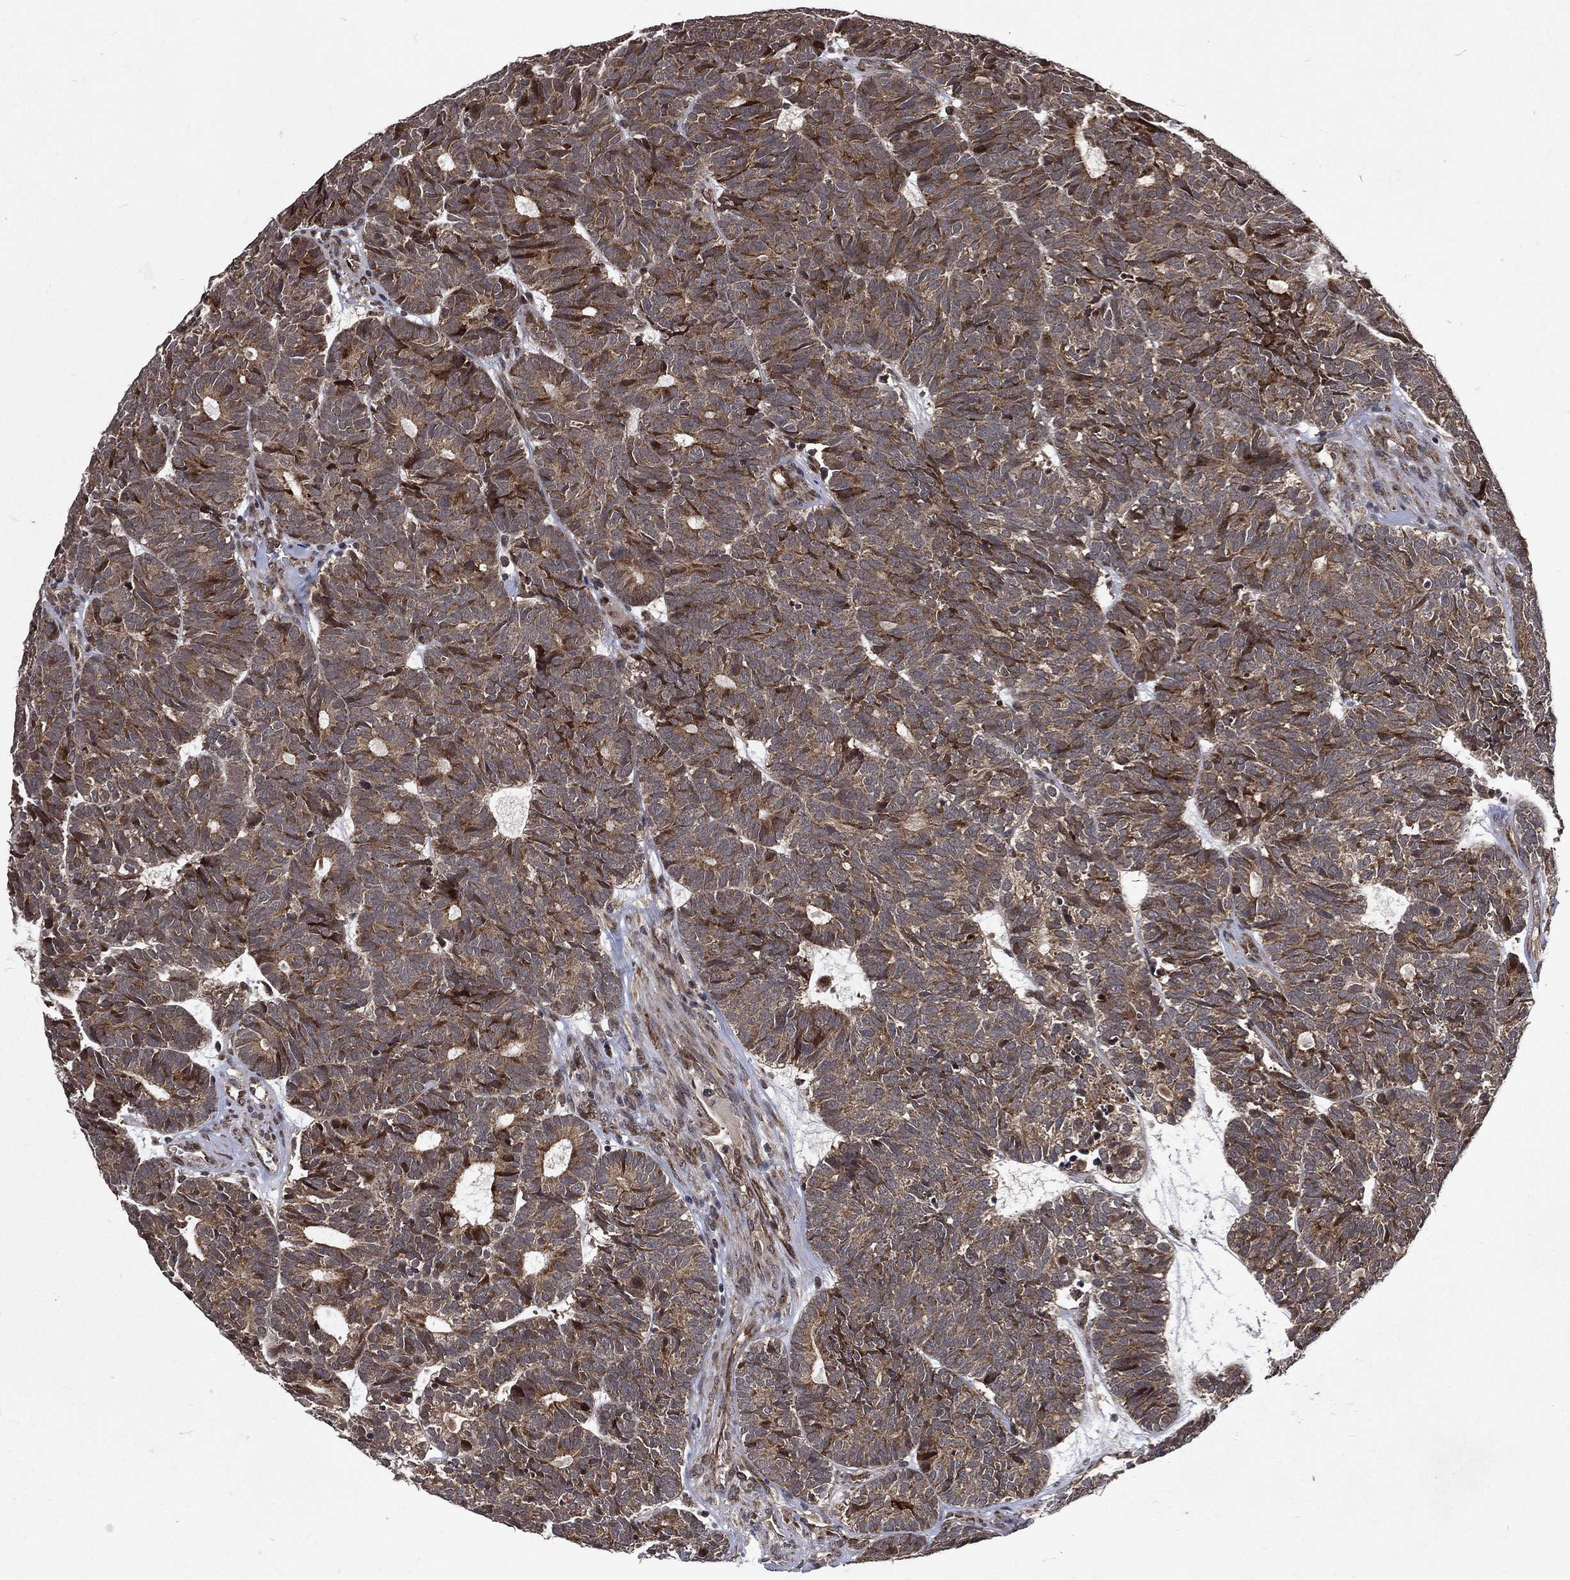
{"staining": {"intensity": "strong", "quantity": "25%-75%", "location": "cytoplasmic/membranous"}, "tissue": "head and neck cancer", "cell_type": "Tumor cells", "image_type": "cancer", "snomed": [{"axis": "morphology", "description": "Adenocarcinoma, NOS"}, {"axis": "topography", "description": "Head-Neck"}], "caption": "Approximately 25%-75% of tumor cells in human head and neck cancer exhibit strong cytoplasmic/membranous protein staining as visualized by brown immunohistochemical staining.", "gene": "RAB11FIP4", "patient": {"sex": "female", "age": 81}}